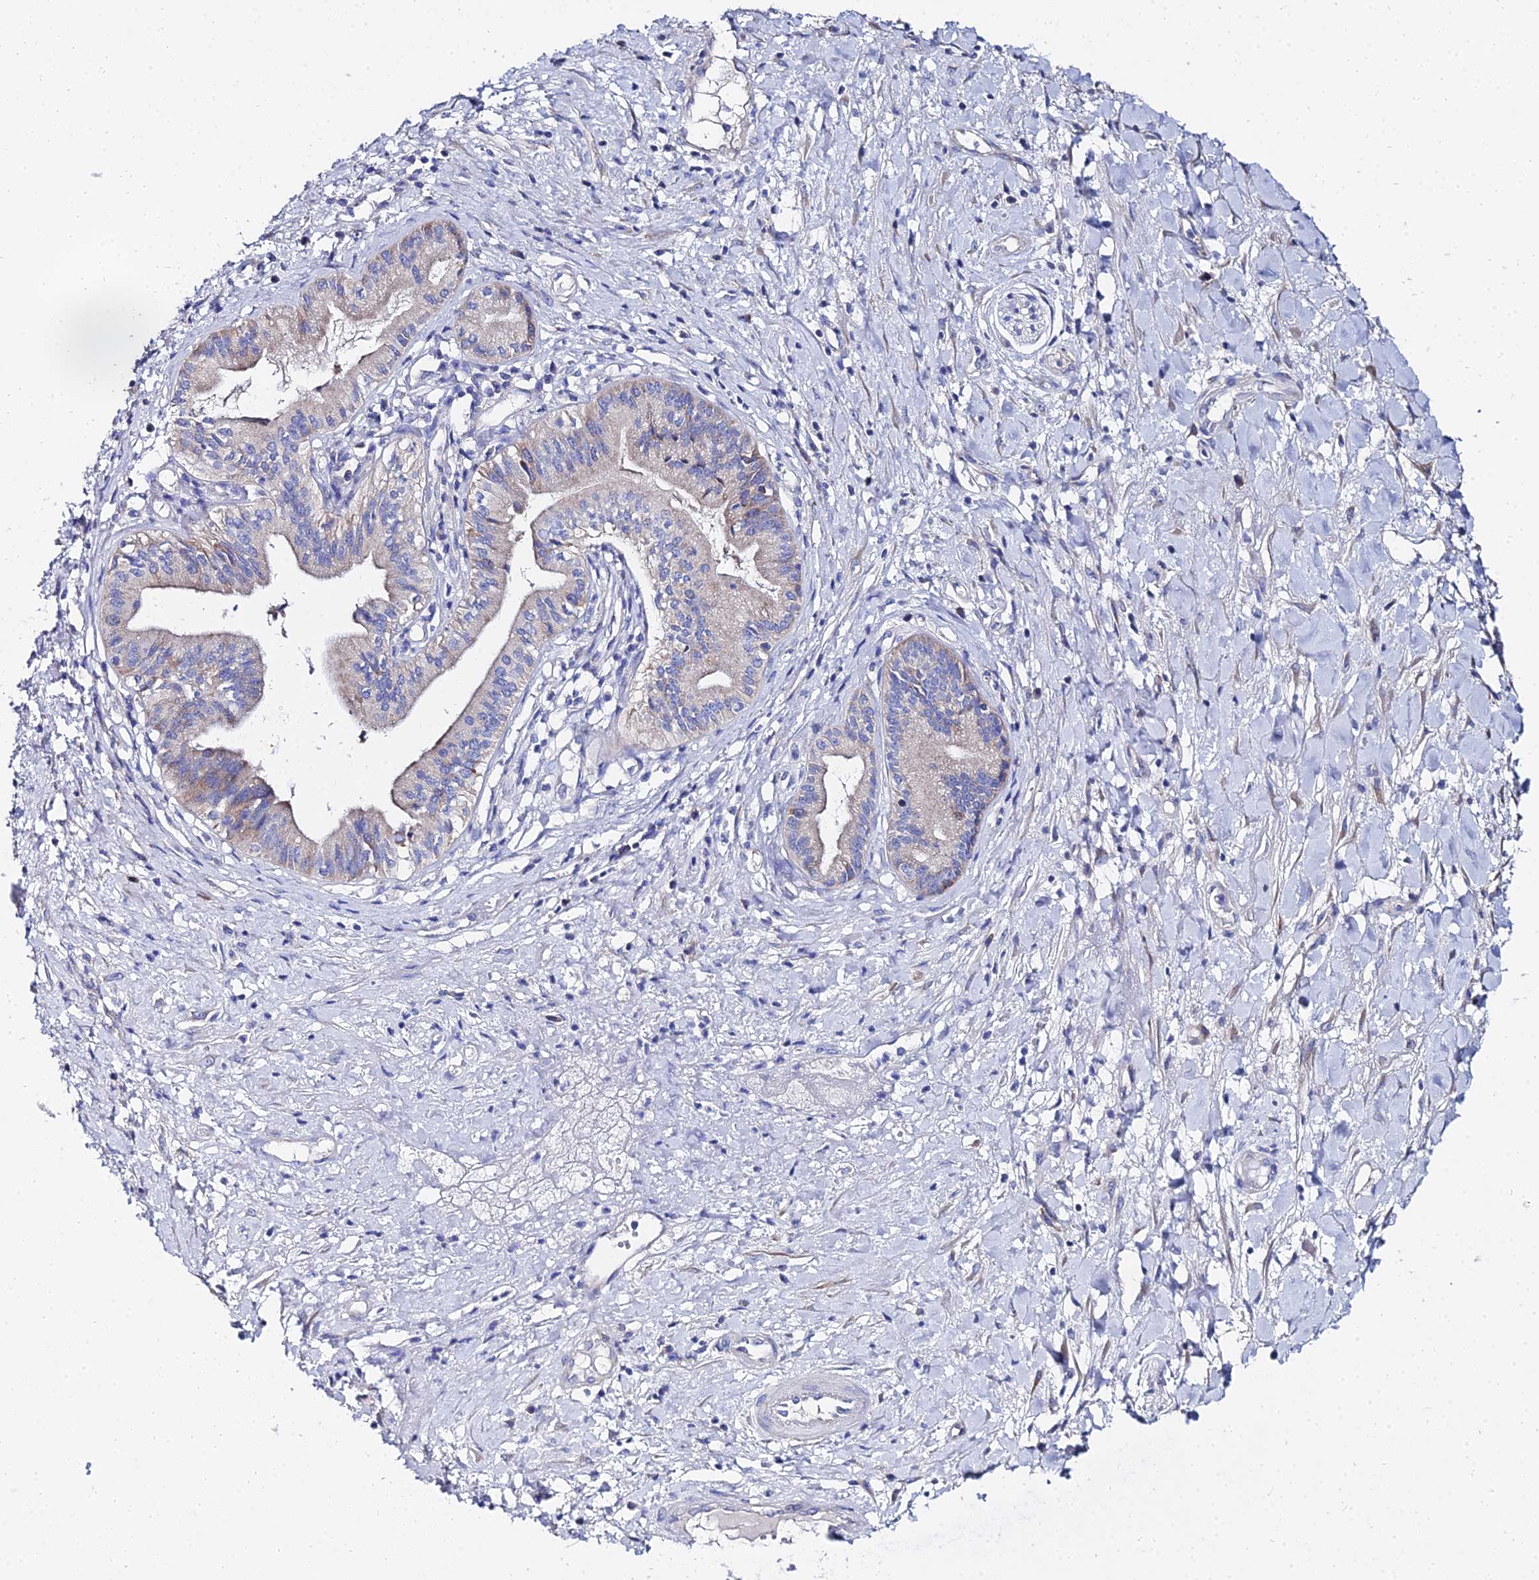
{"staining": {"intensity": "negative", "quantity": "none", "location": "none"}, "tissue": "pancreatic cancer", "cell_type": "Tumor cells", "image_type": "cancer", "snomed": [{"axis": "morphology", "description": "Adenocarcinoma, NOS"}, {"axis": "topography", "description": "Pancreas"}], "caption": "Immunohistochemistry of adenocarcinoma (pancreatic) displays no positivity in tumor cells.", "gene": "PTTG1", "patient": {"sex": "female", "age": 50}}